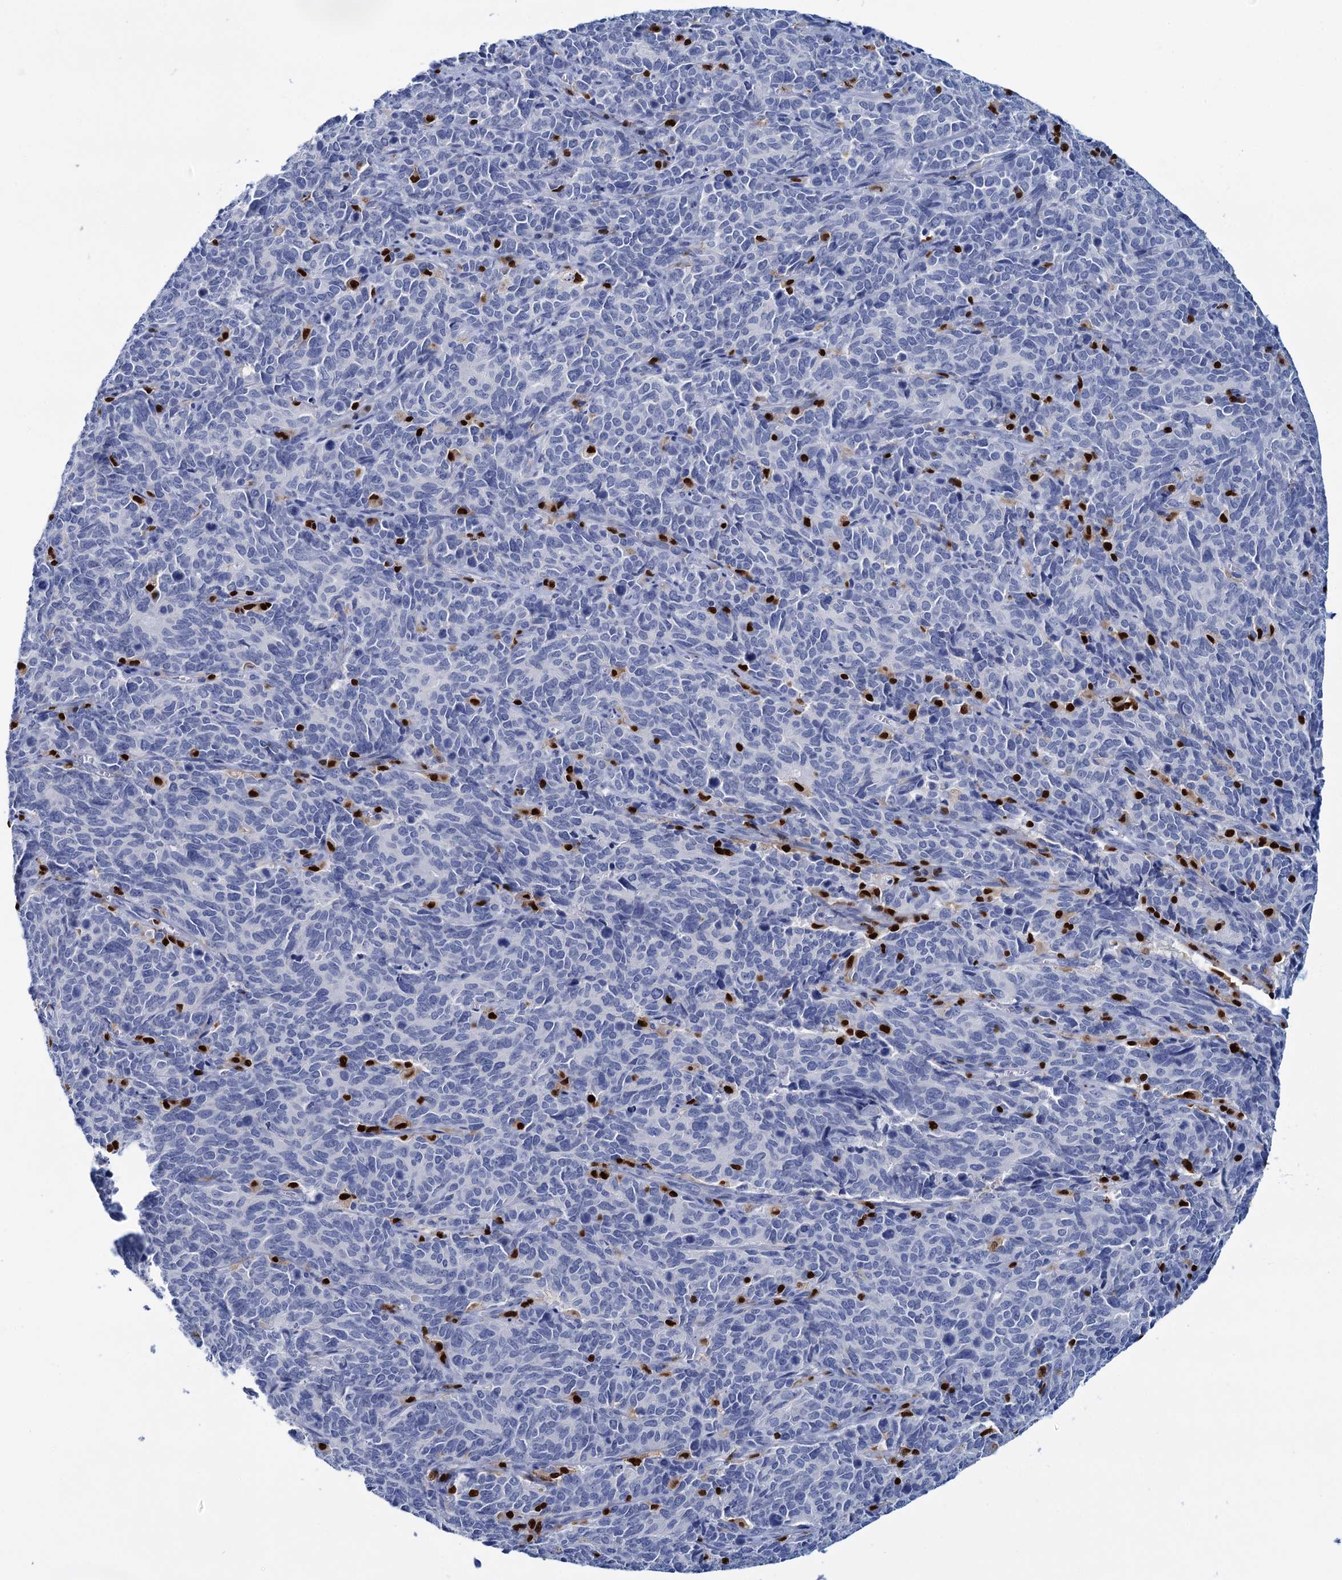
{"staining": {"intensity": "negative", "quantity": "none", "location": "none"}, "tissue": "cervical cancer", "cell_type": "Tumor cells", "image_type": "cancer", "snomed": [{"axis": "morphology", "description": "Squamous cell carcinoma, NOS"}, {"axis": "topography", "description": "Cervix"}], "caption": "Tumor cells show no significant protein expression in cervical cancer.", "gene": "CELF2", "patient": {"sex": "female", "age": 60}}